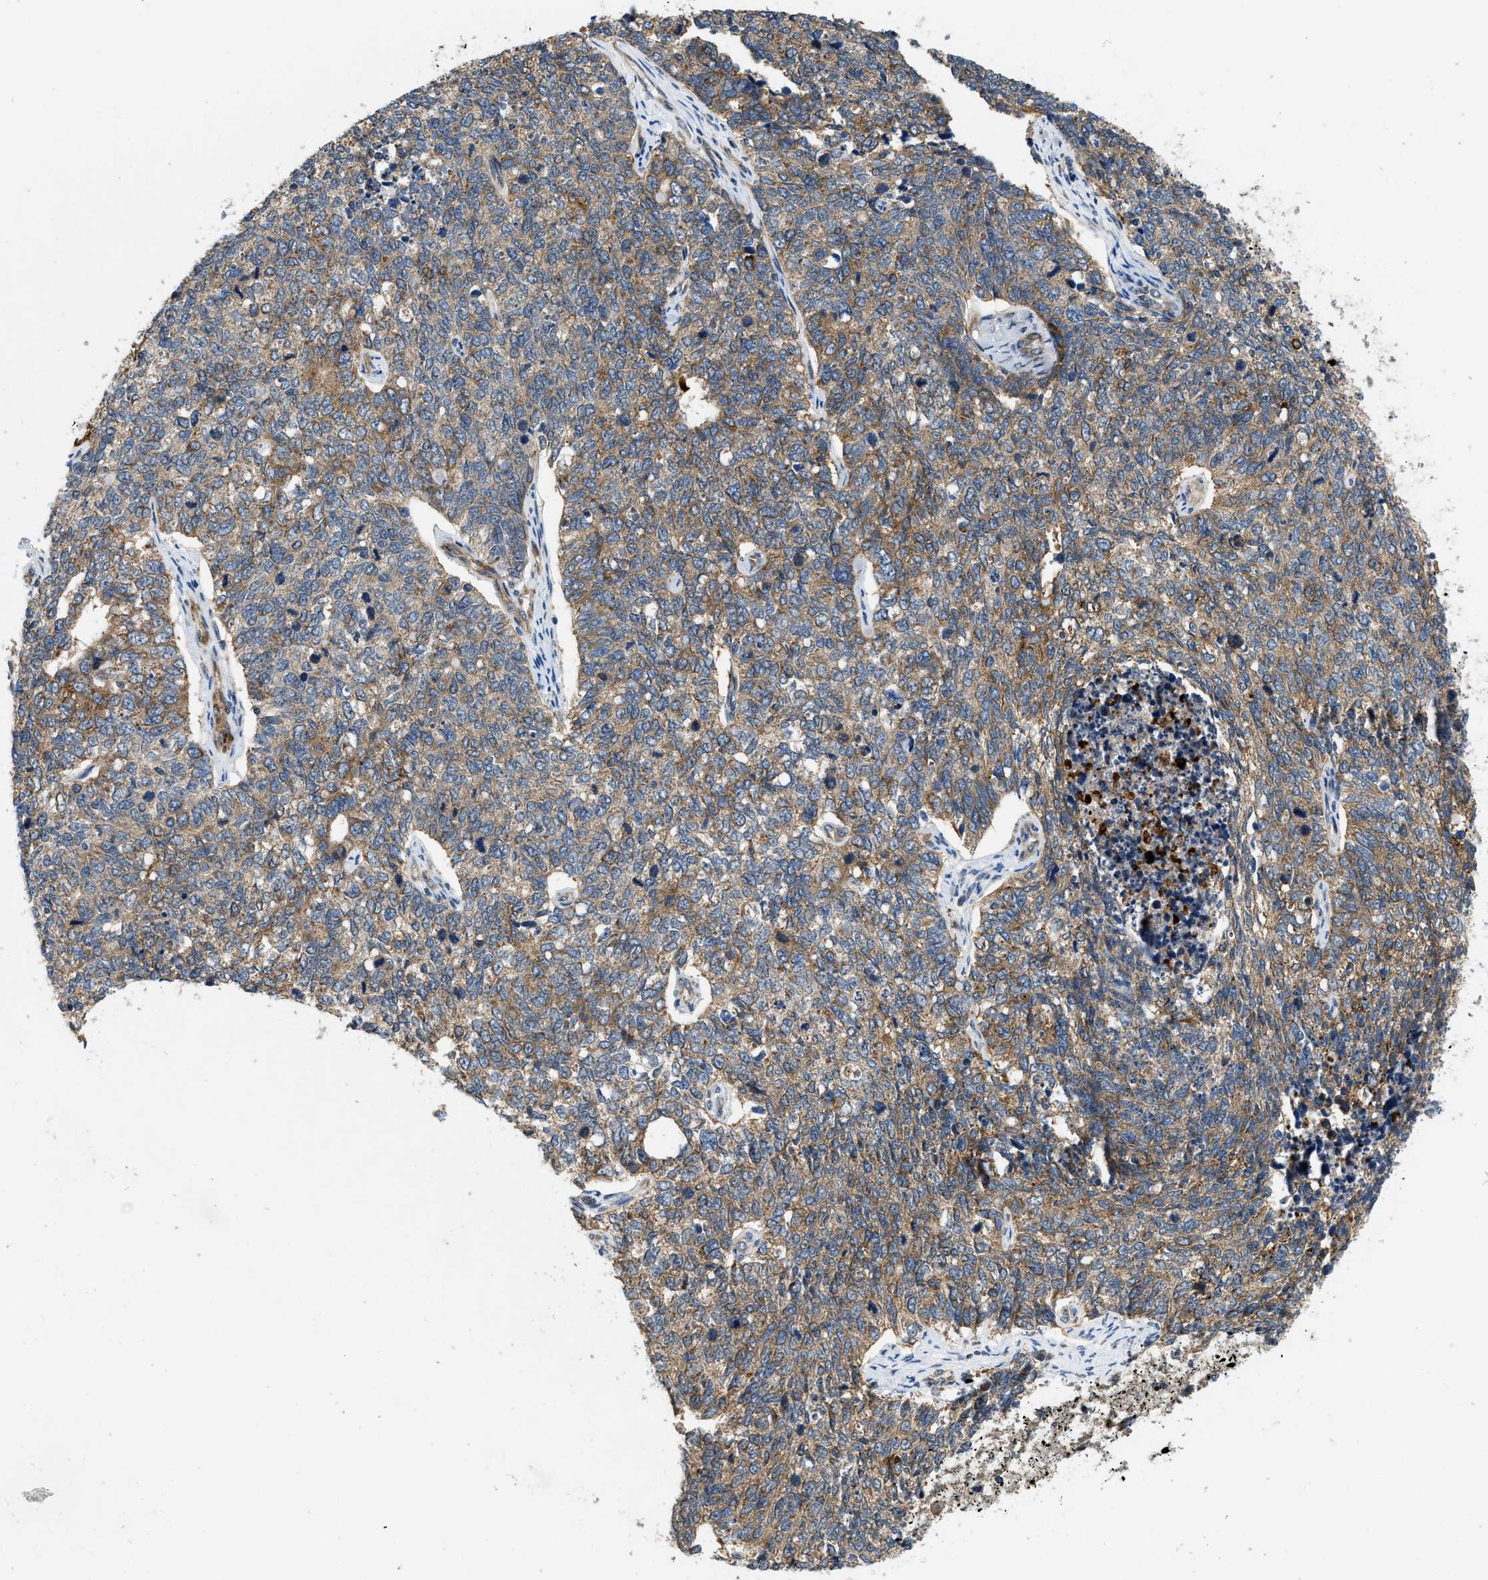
{"staining": {"intensity": "moderate", "quantity": ">75%", "location": "cytoplasmic/membranous"}, "tissue": "cervical cancer", "cell_type": "Tumor cells", "image_type": "cancer", "snomed": [{"axis": "morphology", "description": "Squamous cell carcinoma, NOS"}, {"axis": "topography", "description": "Cervix"}], "caption": "An immunohistochemistry histopathology image of neoplastic tissue is shown. Protein staining in brown highlights moderate cytoplasmic/membranous positivity in cervical cancer within tumor cells.", "gene": "ZNF599", "patient": {"sex": "female", "age": 63}}